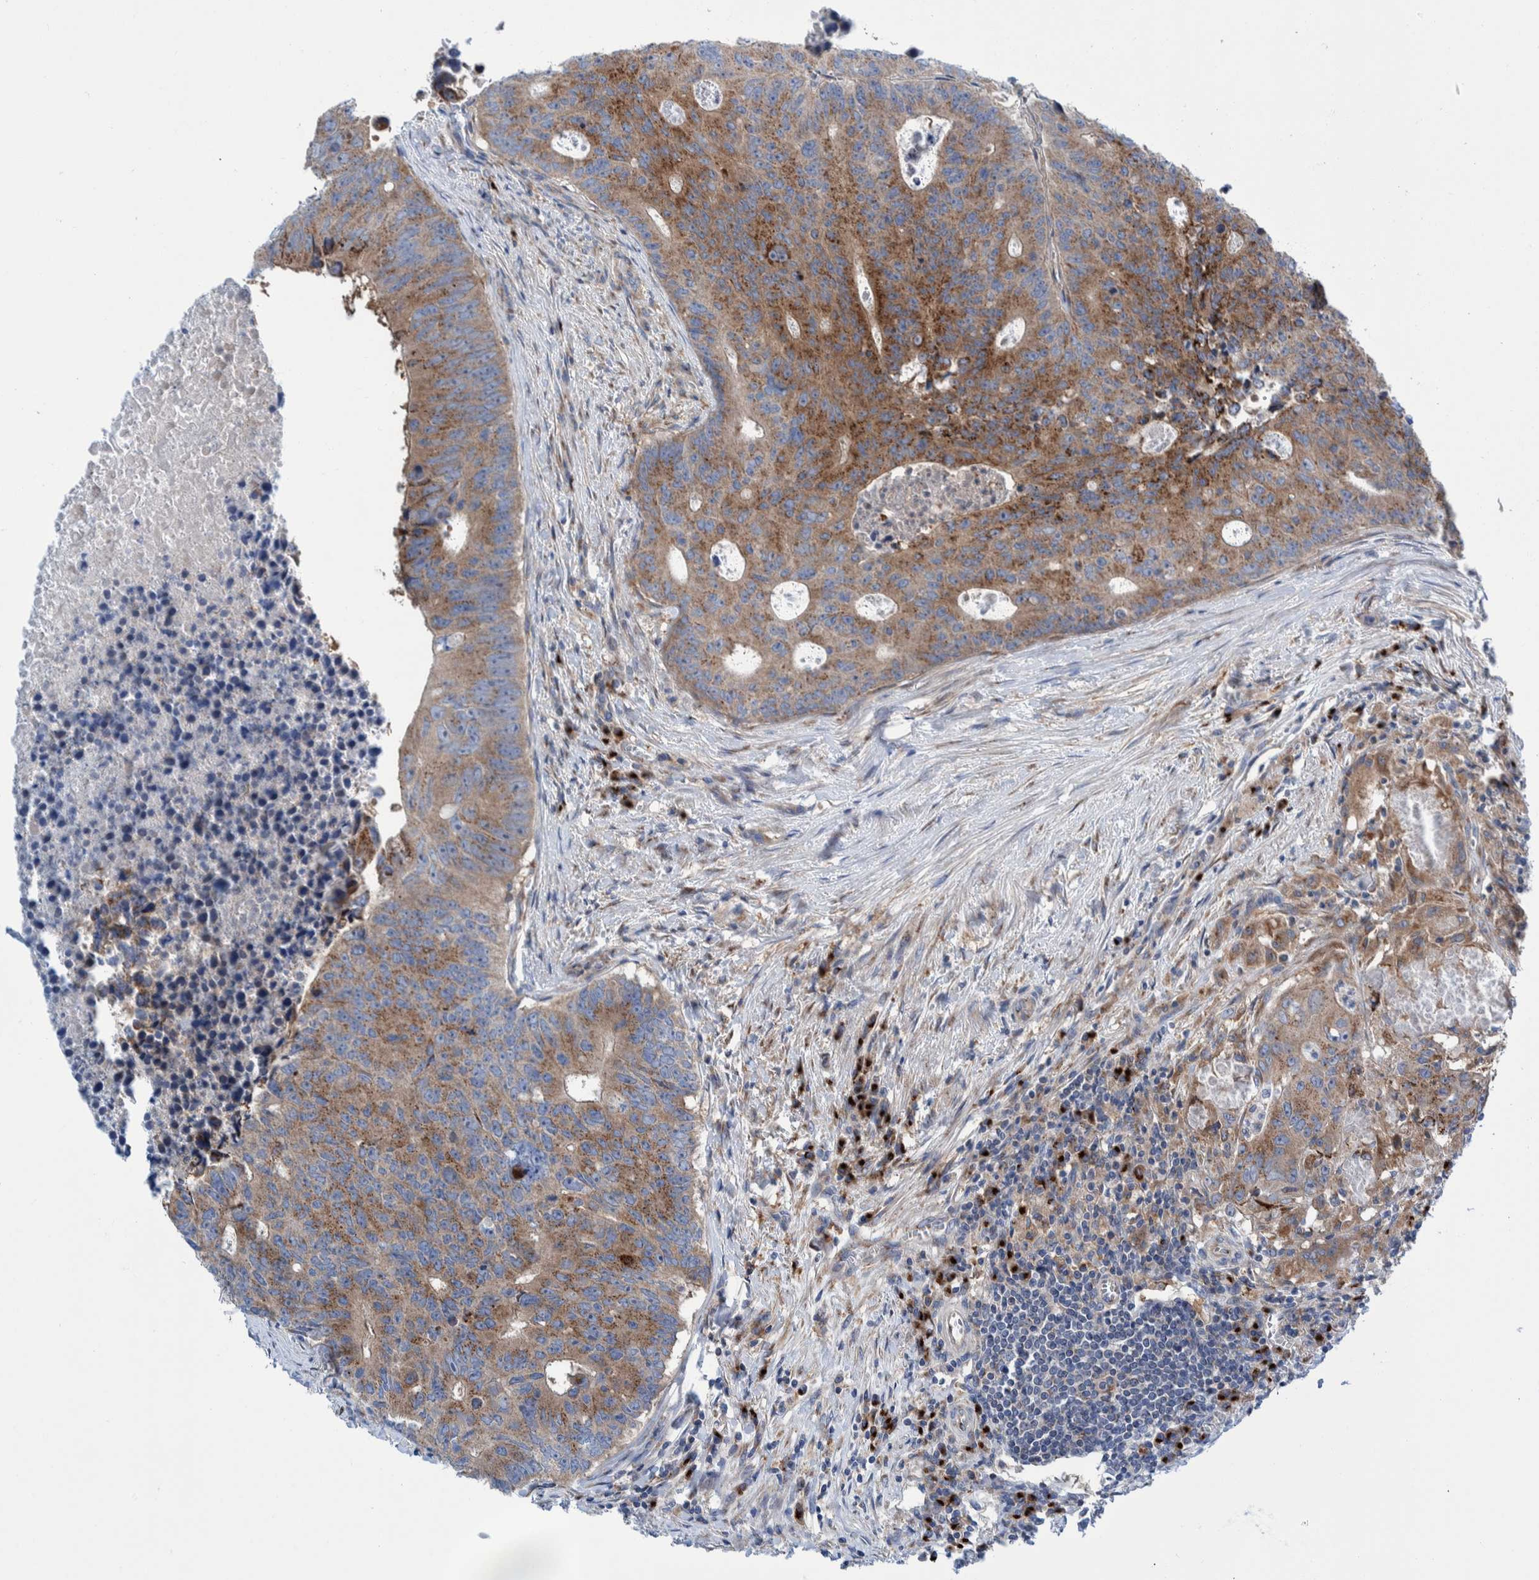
{"staining": {"intensity": "moderate", "quantity": ">75%", "location": "cytoplasmic/membranous"}, "tissue": "colorectal cancer", "cell_type": "Tumor cells", "image_type": "cancer", "snomed": [{"axis": "morphology", "description": "Adenocarcinoma, NOS"}, {"axis": "topography", "description": "Colon"}], "caption": "IHC micrograph of neoplastic tissue: adenocarcinoma (colorectal) stained using immunohistochemistry demonstrates medium levels of moderate protein expression localized specifically in the cytoplasmic/membranous of tumor cells, appearing as a cytoplasmic/membranous brown color.", "gene": "TRIM58", "patient": {"sex": "male", "age": 87}}